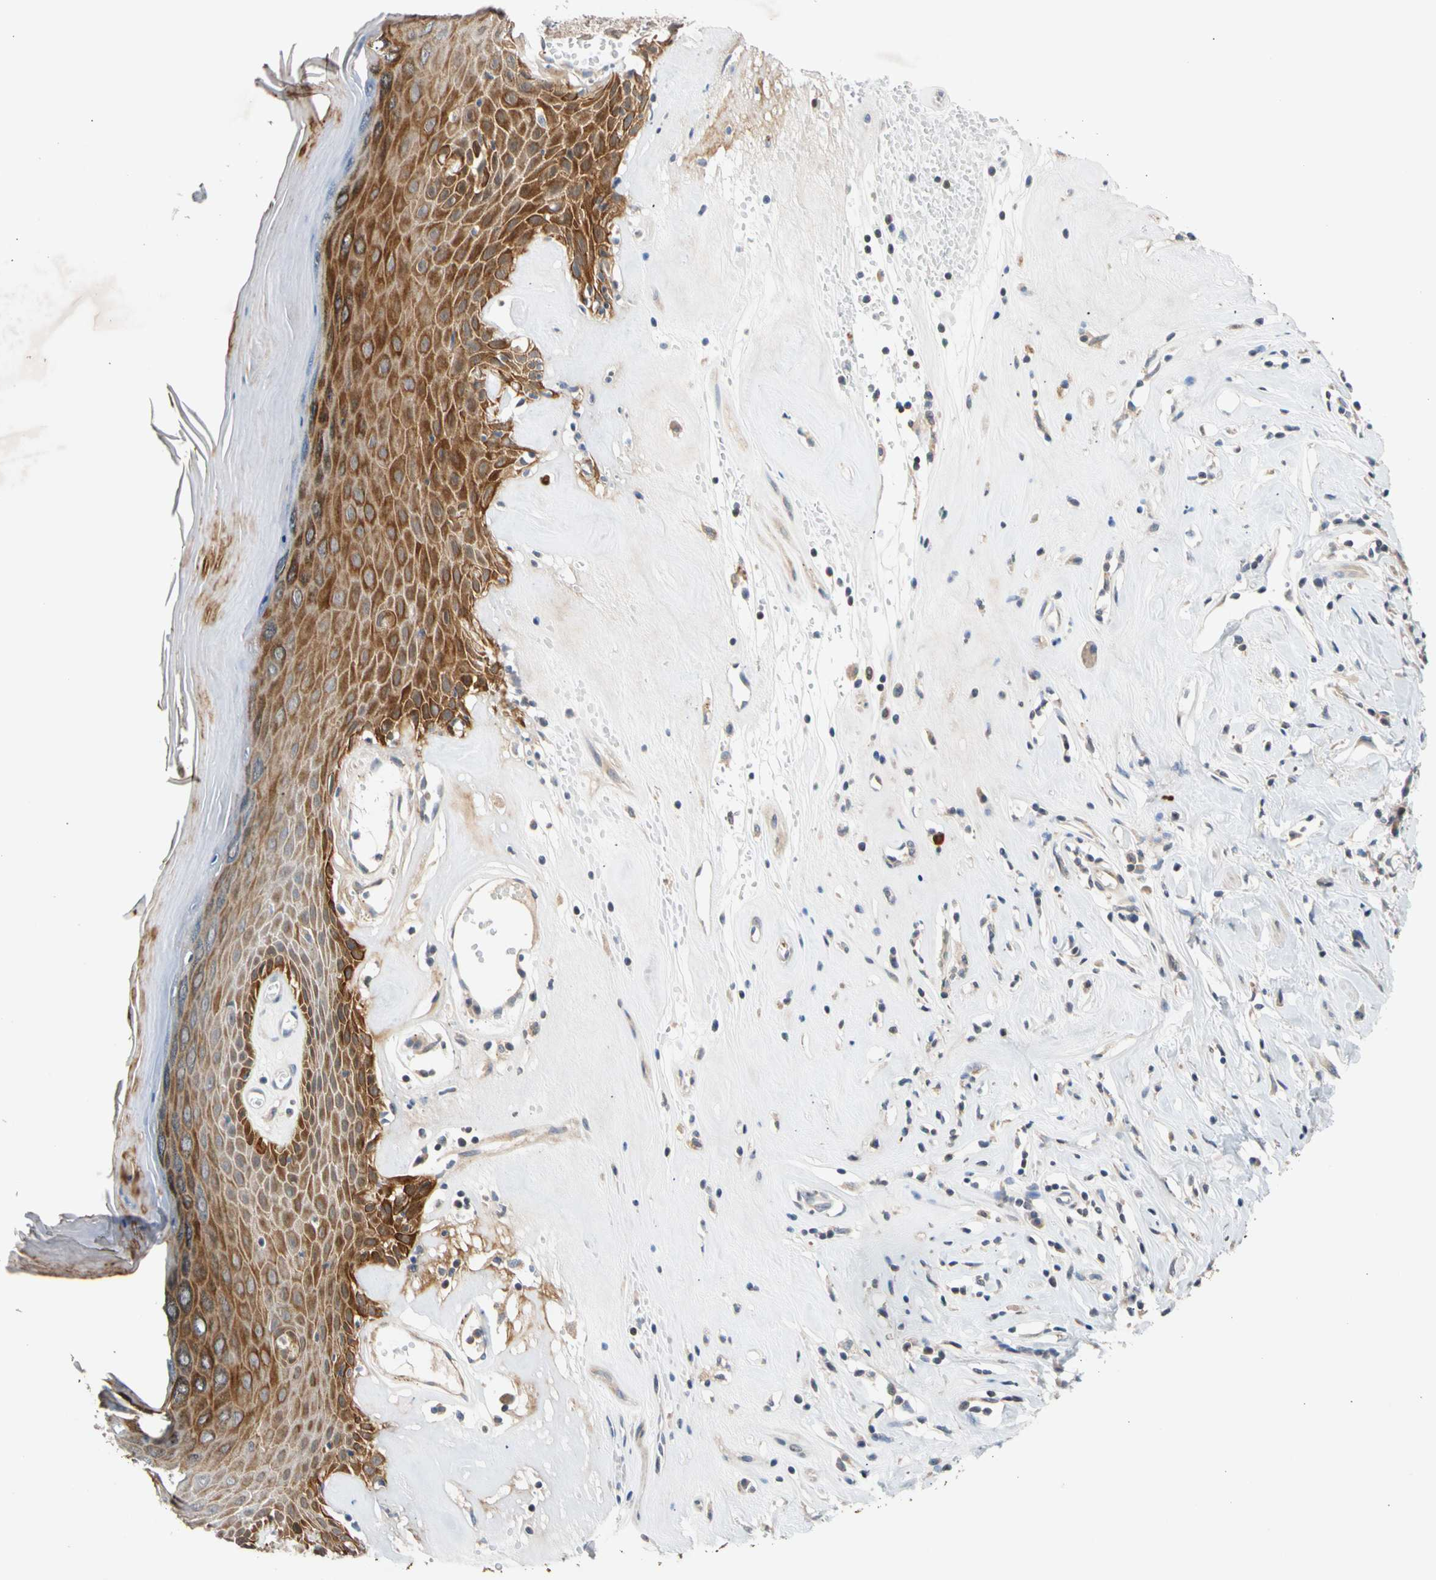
{"staining": {"intensity": "strong", "quantity": "25%-75%", "location": "cytoplasmic/membranous"}, "tissue": "skin", "cell_type": "Epidermal cells", "image_type": "normal", "snomed": [{"axis": "morphology", "description": "Normal tissue, NOS"}, {"axis": "morphology", "description": "Inflammation, NOS"}, {"axis": "topography", "description": "Vulva"}], "caption": "Brown immunohistochemical staining in unremarkable human skin exhibits strong cytoplasmic/membranous staining in about 25%-75% of epidermal cells. Using DAB (3,3'-diaminobenzidine) (brown) and hematoxylin (blue) stains, captured at high magnification using brightfield microscopy.", "gene": "CNST", "patient": {"sex": "female", "age": 84}}